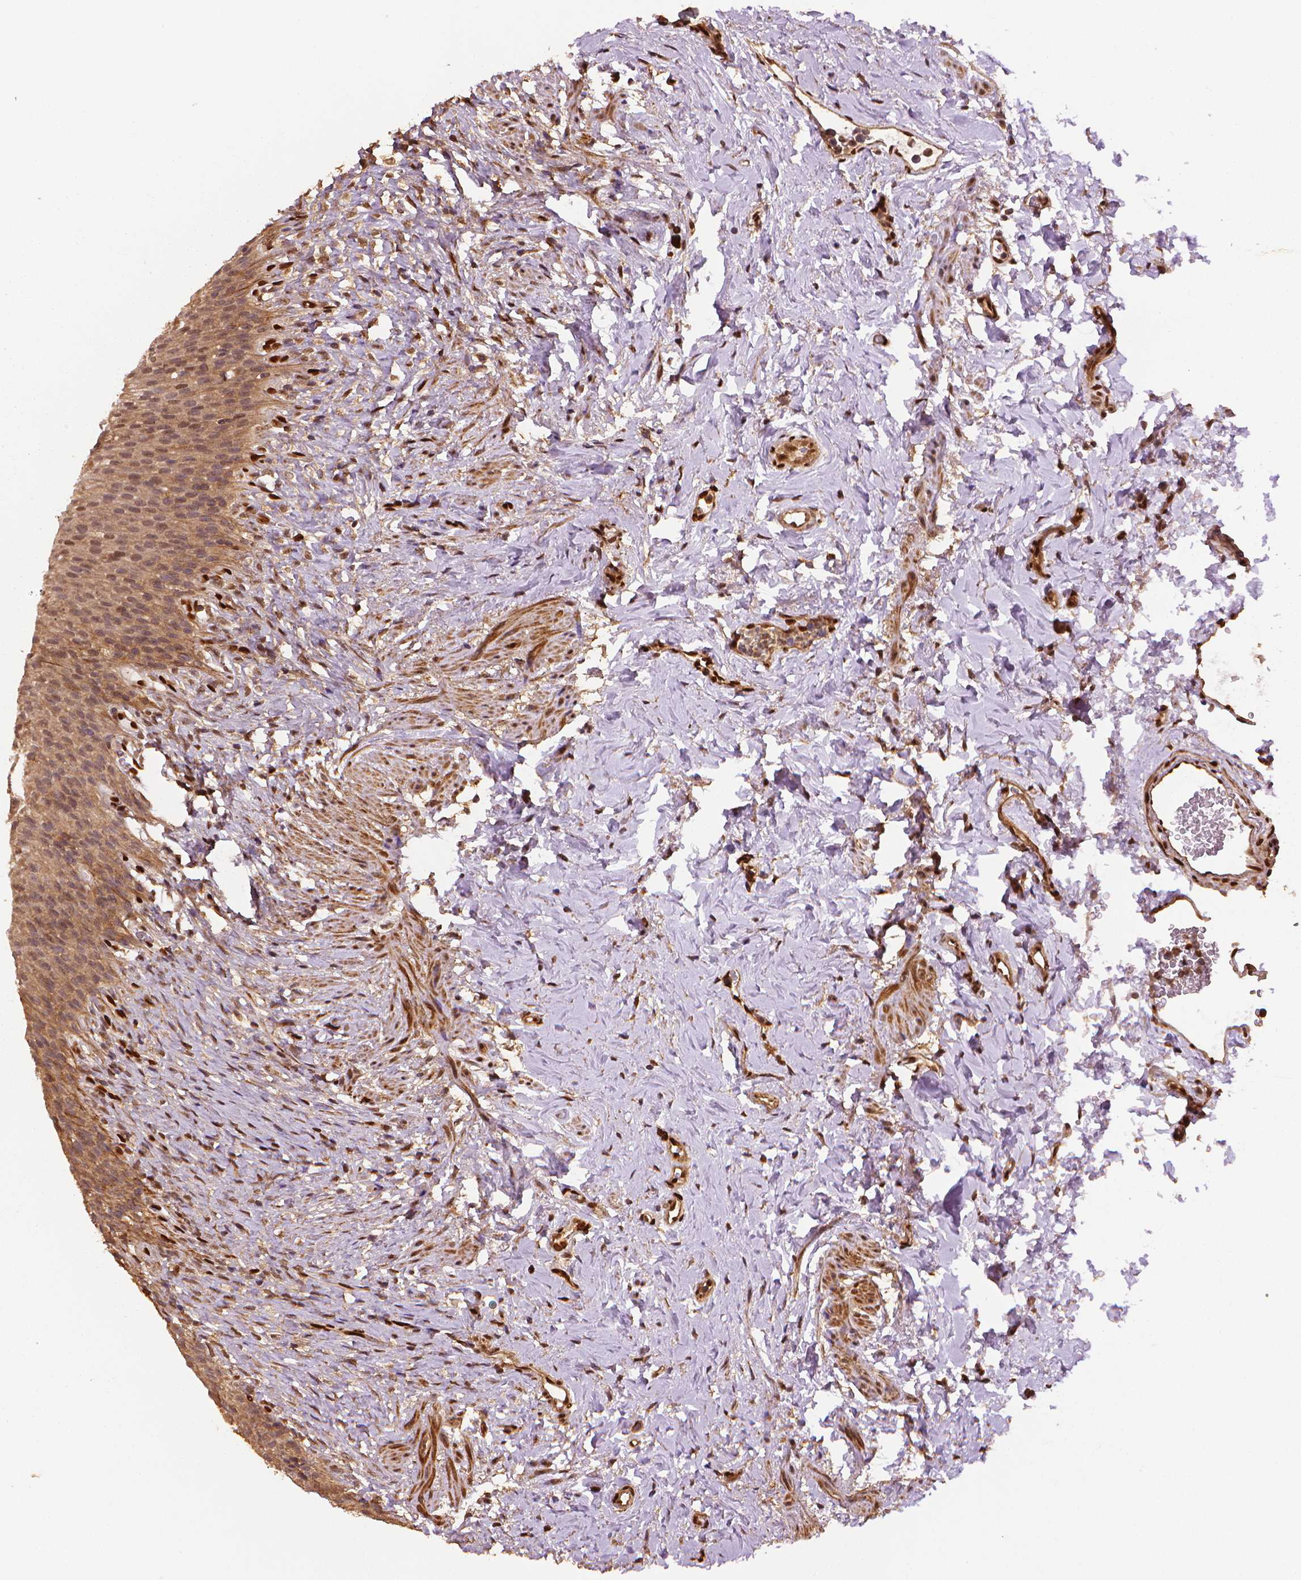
{"staining": {"intensity": "strong", "quantity": "25%-75%", "location": "cytoplasmic/membranous"}, "tissue": "urinary bladder", "cell_type": "Urothelial cells", "image_type": "normal", "snomed": [{"axis": "morphology", "description": "Normal tissue, NOS"}, {"axis": "topography", "description": "Urinary bladder"}, {"axis": "topography", "description": "Prostate"}], "caption": "Protein staining displays strong cytoplasmic/membranous staining in approximately 25%-75% of urothelial cells in normal urinary bladder. Nuclei are stained in blue.", "gene": "STAT3", "patient": {"sex": "male", "age": 76}}